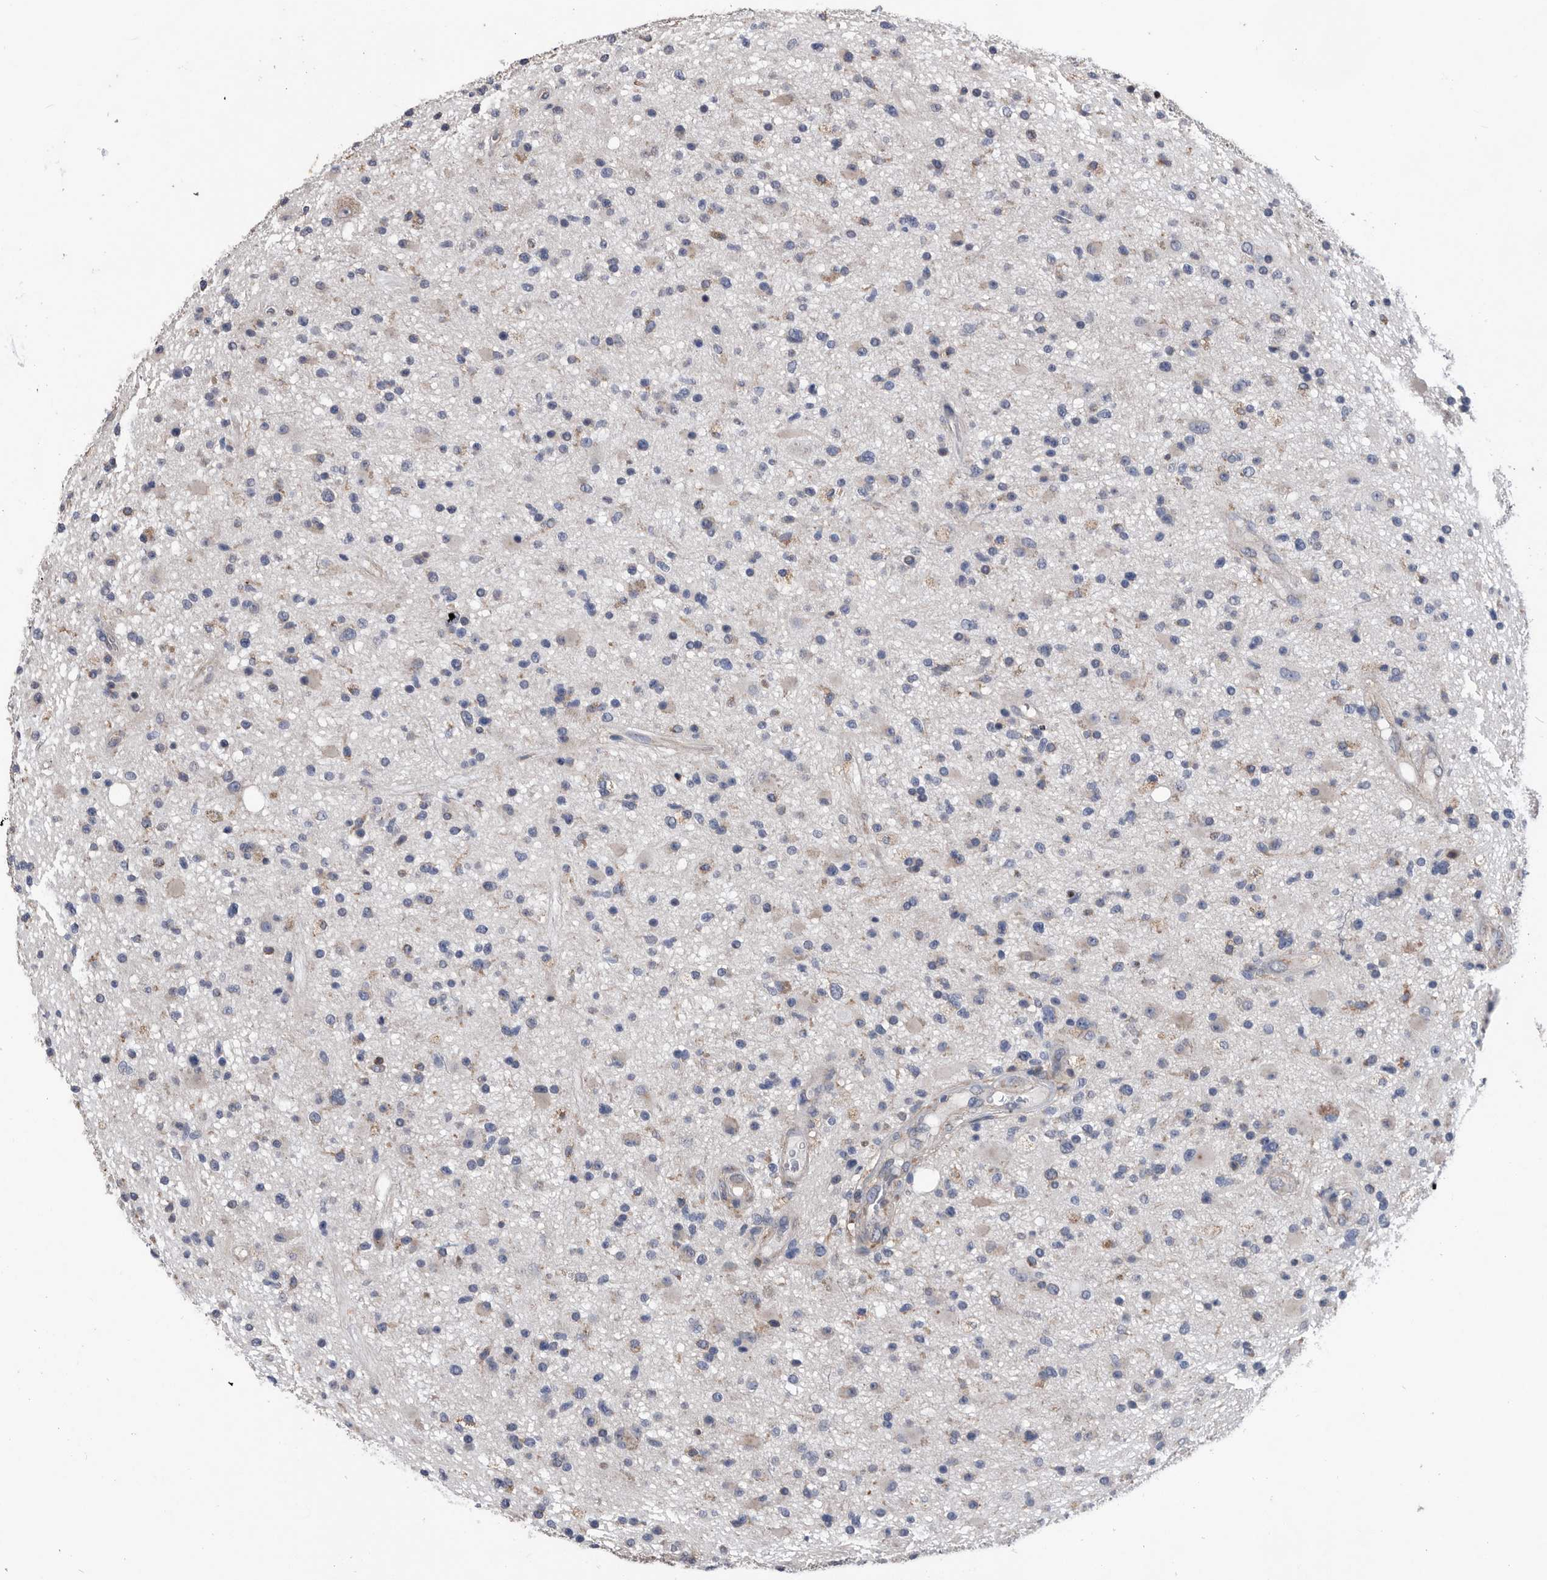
{"staining": {"intensity": "negative", "quantity": "none", "location": "none"}, "tissue": "glioma", "cell_type": "Tumor cells", "image_type": "cancer", "snomed": [{"axis": "morphology", "description": "Glioma, malignant, High grade"}, {"axis": "topography", "description": "Brain"}], "caption": "High power microscopy micrograph of an immunohistochemistry image of glioma, revealing no significant expression in tumor cells. Nuclei are stained in blue.", "gene": "NRBP1", "patient": {"sex": "male", "age": 33}}